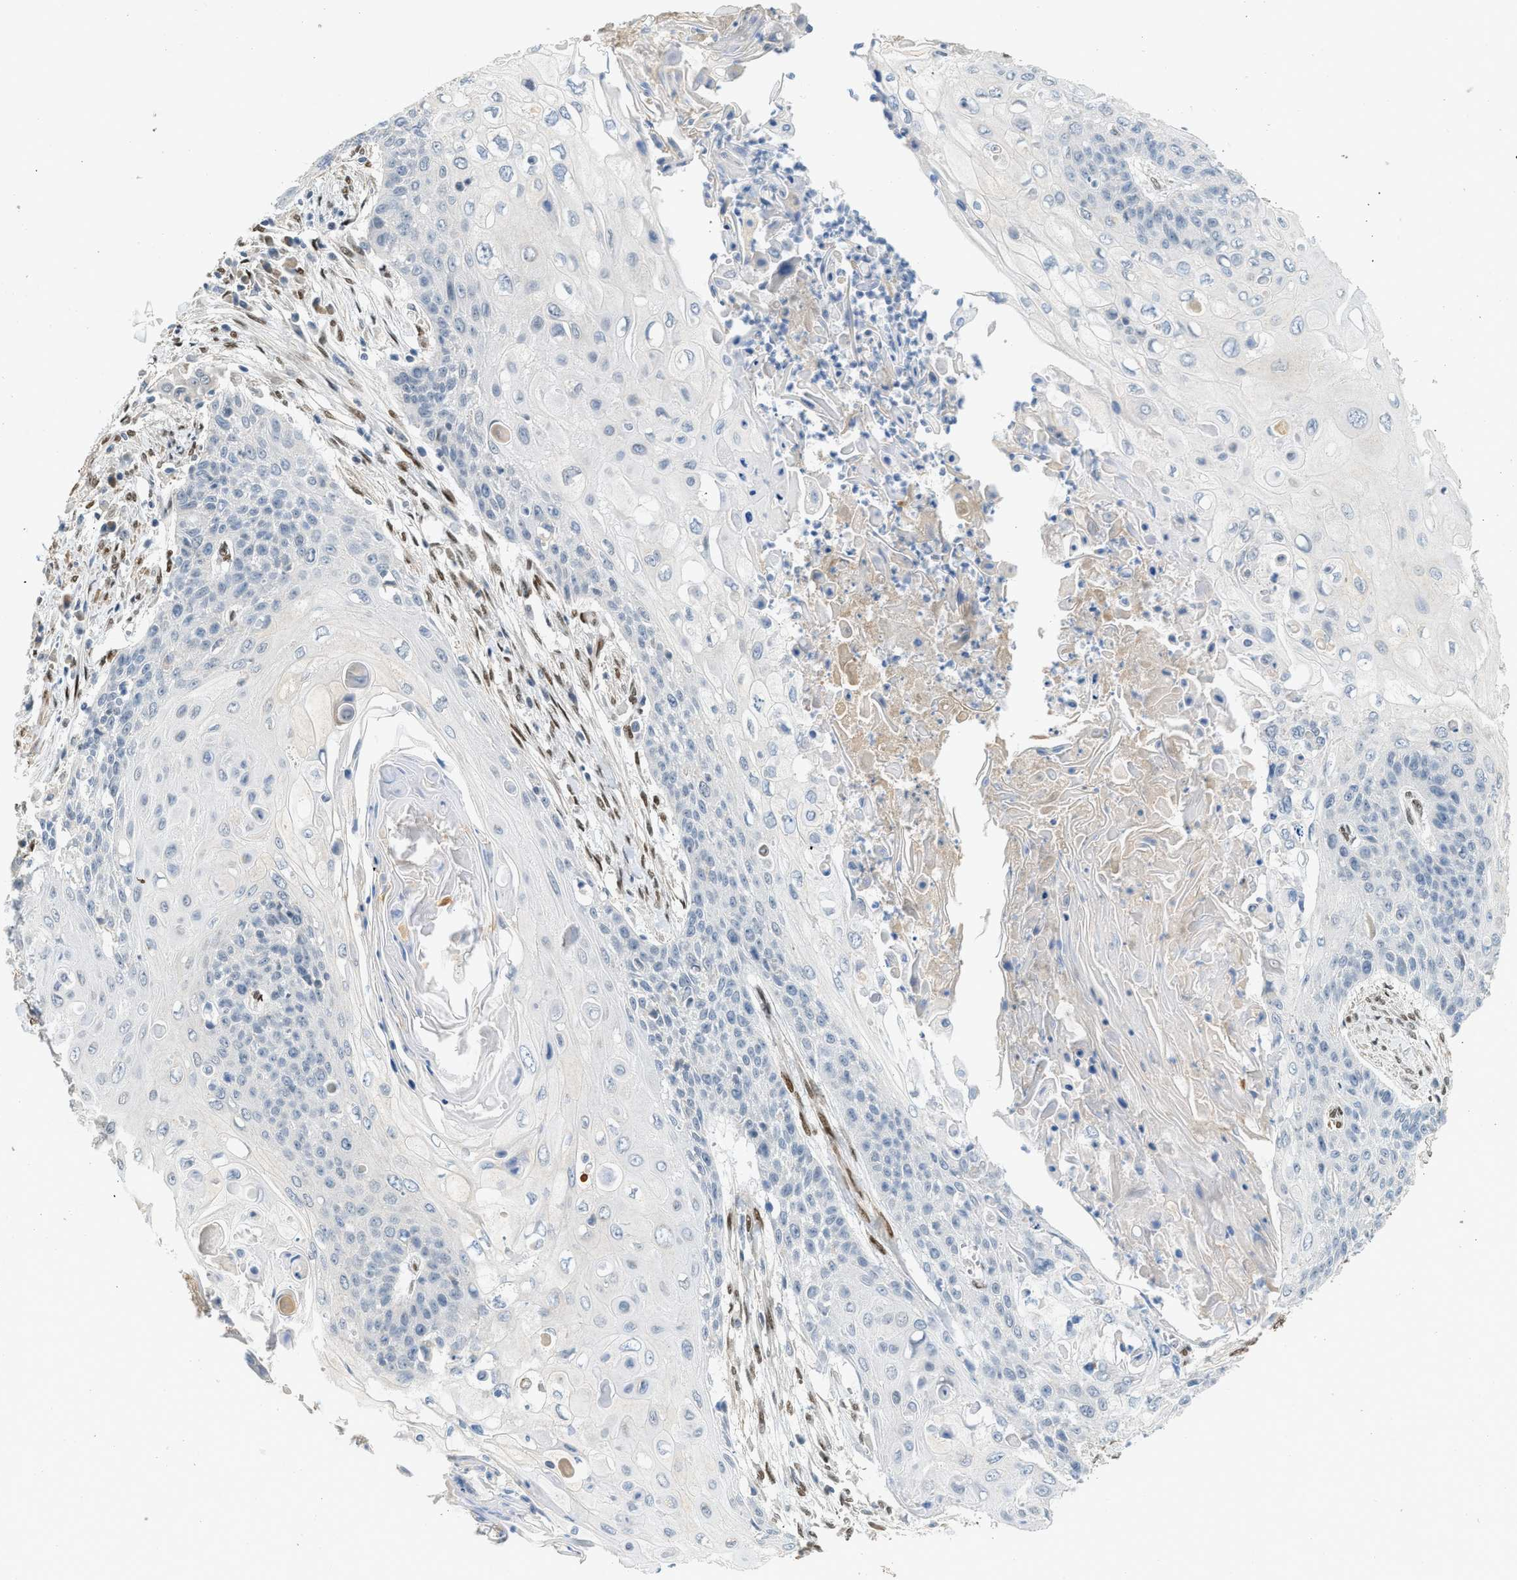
{"staining": {"intensity": "negative", "quantity": "none", "location": "none"}, "tissue": "cervical cancer", "cell_type": "Tumor cells", "image_type": "cancer", "snomed": [{"axis": "morphology", "description": "Squamous cell carcinoma, NOS"}, {"axis": "topography", "description": "Cervix"}], "caption": "Immunohistochemistry image of neoplastic tissue: human cervical cancer stained with DAB (3,3'-diaminobenzidine) exhibits no significant protein staining in tumor cells. (Stains: DAB immunohistochemistry (IHC) with hematoxylin counter stain, Microscopy: brightfield microscopy at high magnification).", "gene": "ZBTB20", "patient": {"sex": "female", "age": 39}}